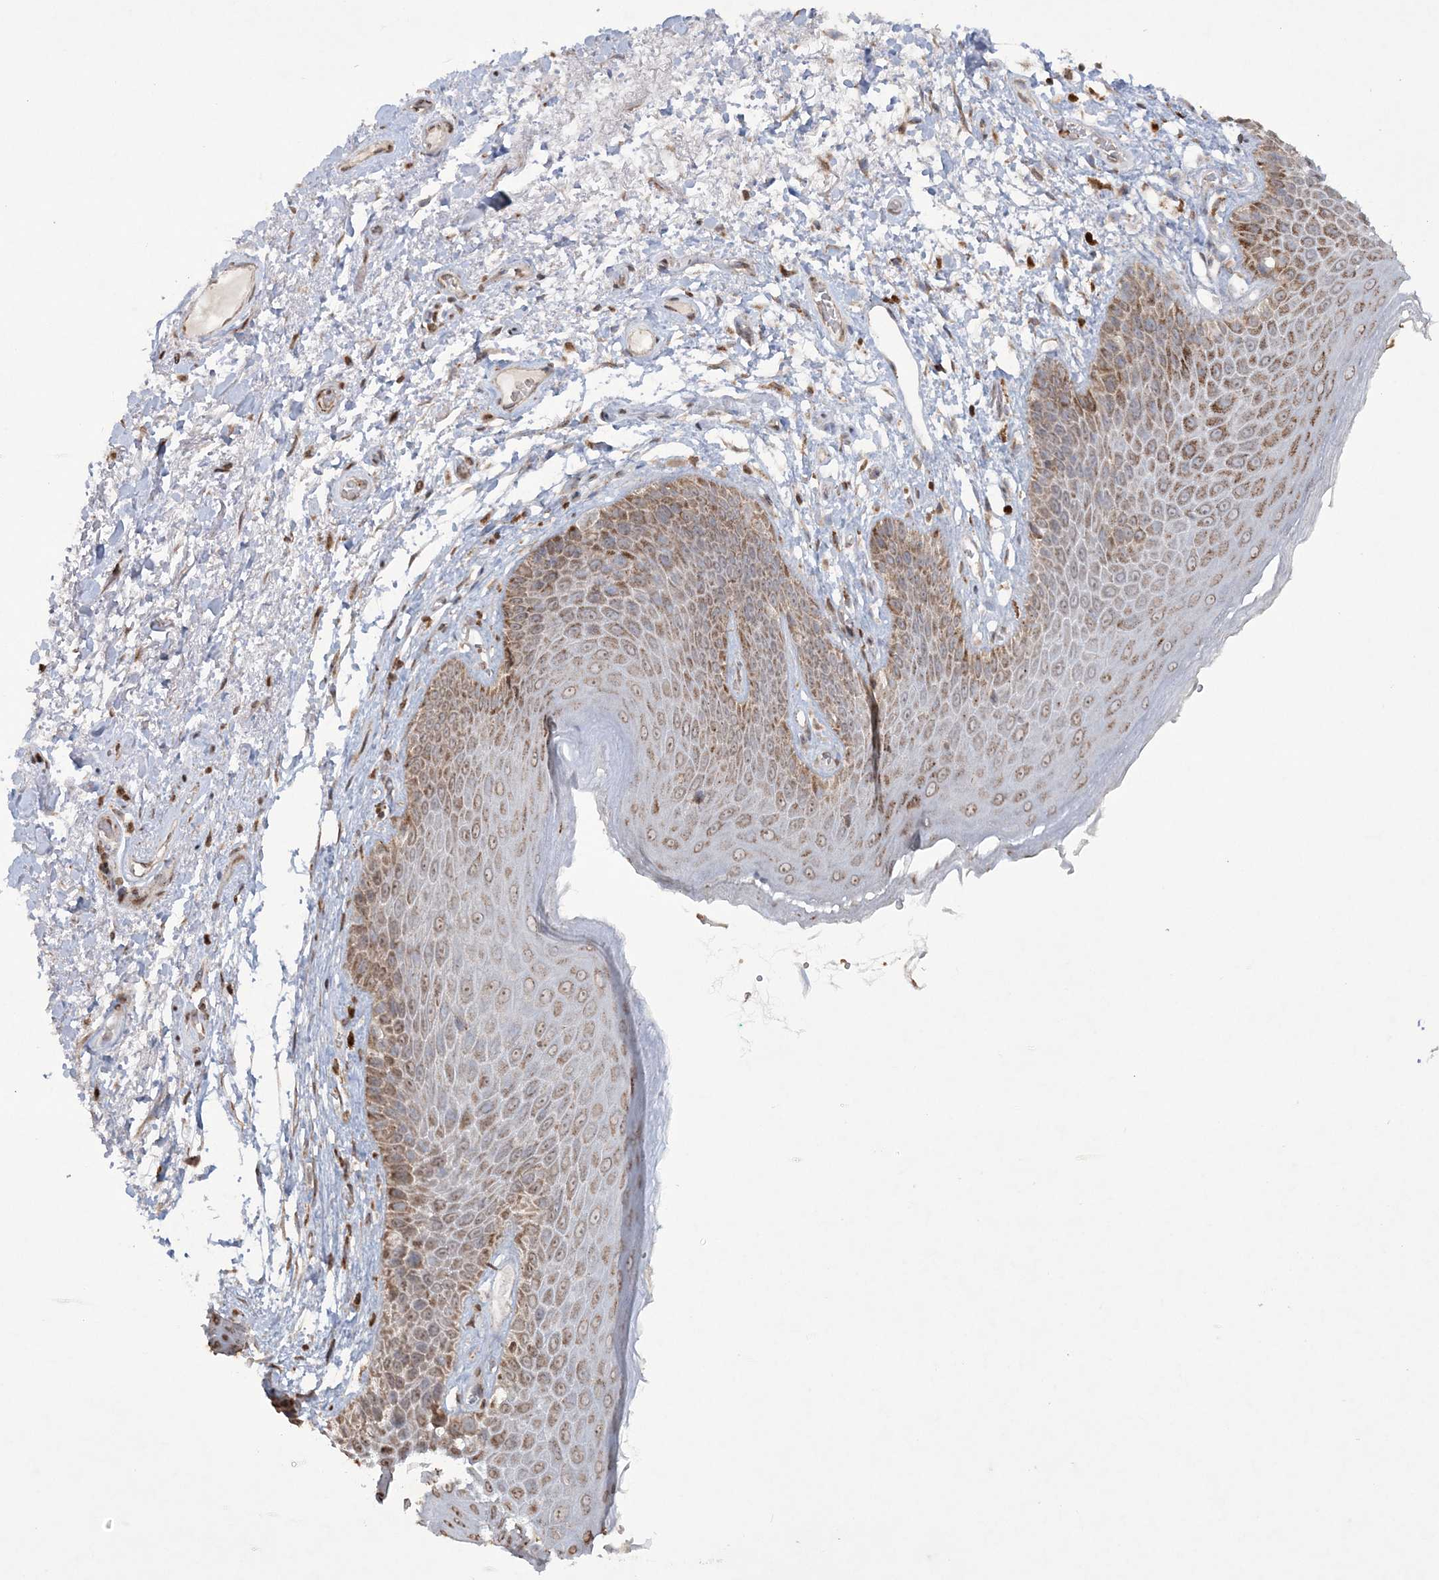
{"staining": {"intensity": "moderate", "quantity": "25%-75%", "location": "cytoplasmic/membranous"}, "tissue": "skin", "cell_type": "Epidermal cells", "image_type": "normal", "snomed": [{"axis": "morphology", "description": "Normal tissue, NOS"}, {"axis": "topography", "description": "Anal"}], "caption": "DAB (3,3'-diaminobenzidine) immunohistochemical staining of benign skin shows moderate cytoplasmic/membranous protein expression in approximately 25%-75% of epidermal cells.", "gene": "TTC7A", "patient": {"sex": "male", "age": 74}}